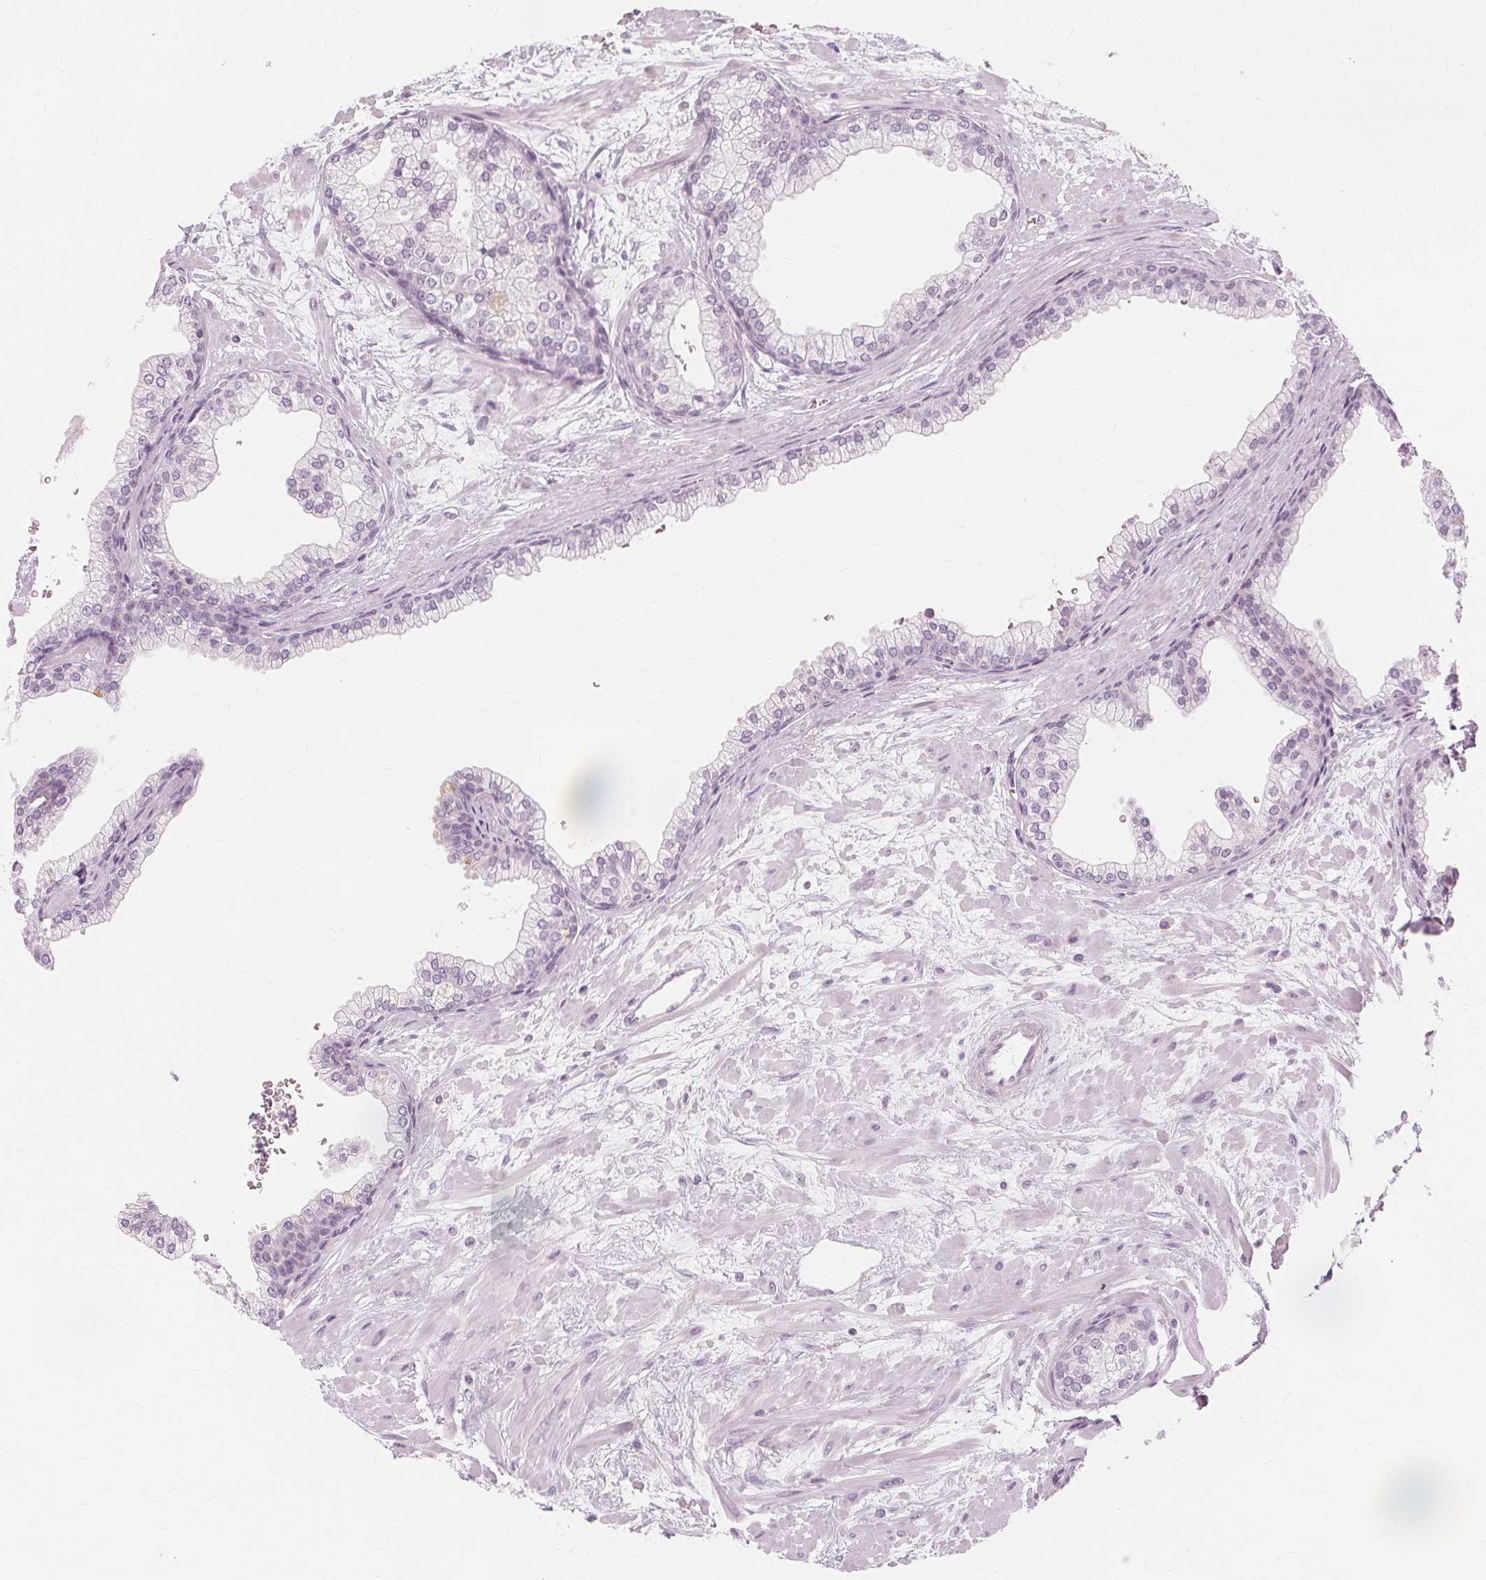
{"staining": {"intensity": "negative", "quantity": "none", "location": "none"}, "tissue": "prostate", "cell_type": "Glandular cells", "image_type": "normal", "snomed": [{"axis": "morphology", "description": "Normal tissue, NOS"}, {"axis": "topography", "description": "Prostate"}, {"axis": "topography", "description": "Peripheral nerve tissue"}], "caption": "This photomicrograph is of unremarkable prostate stained with immunohistochemistry (IHC) to label a protein in brown with the nuclei are counter-stained blue. There is no expression in glandular cells.", "gene": "MUC12", "patient": {"sex": "male", "age": 61}}